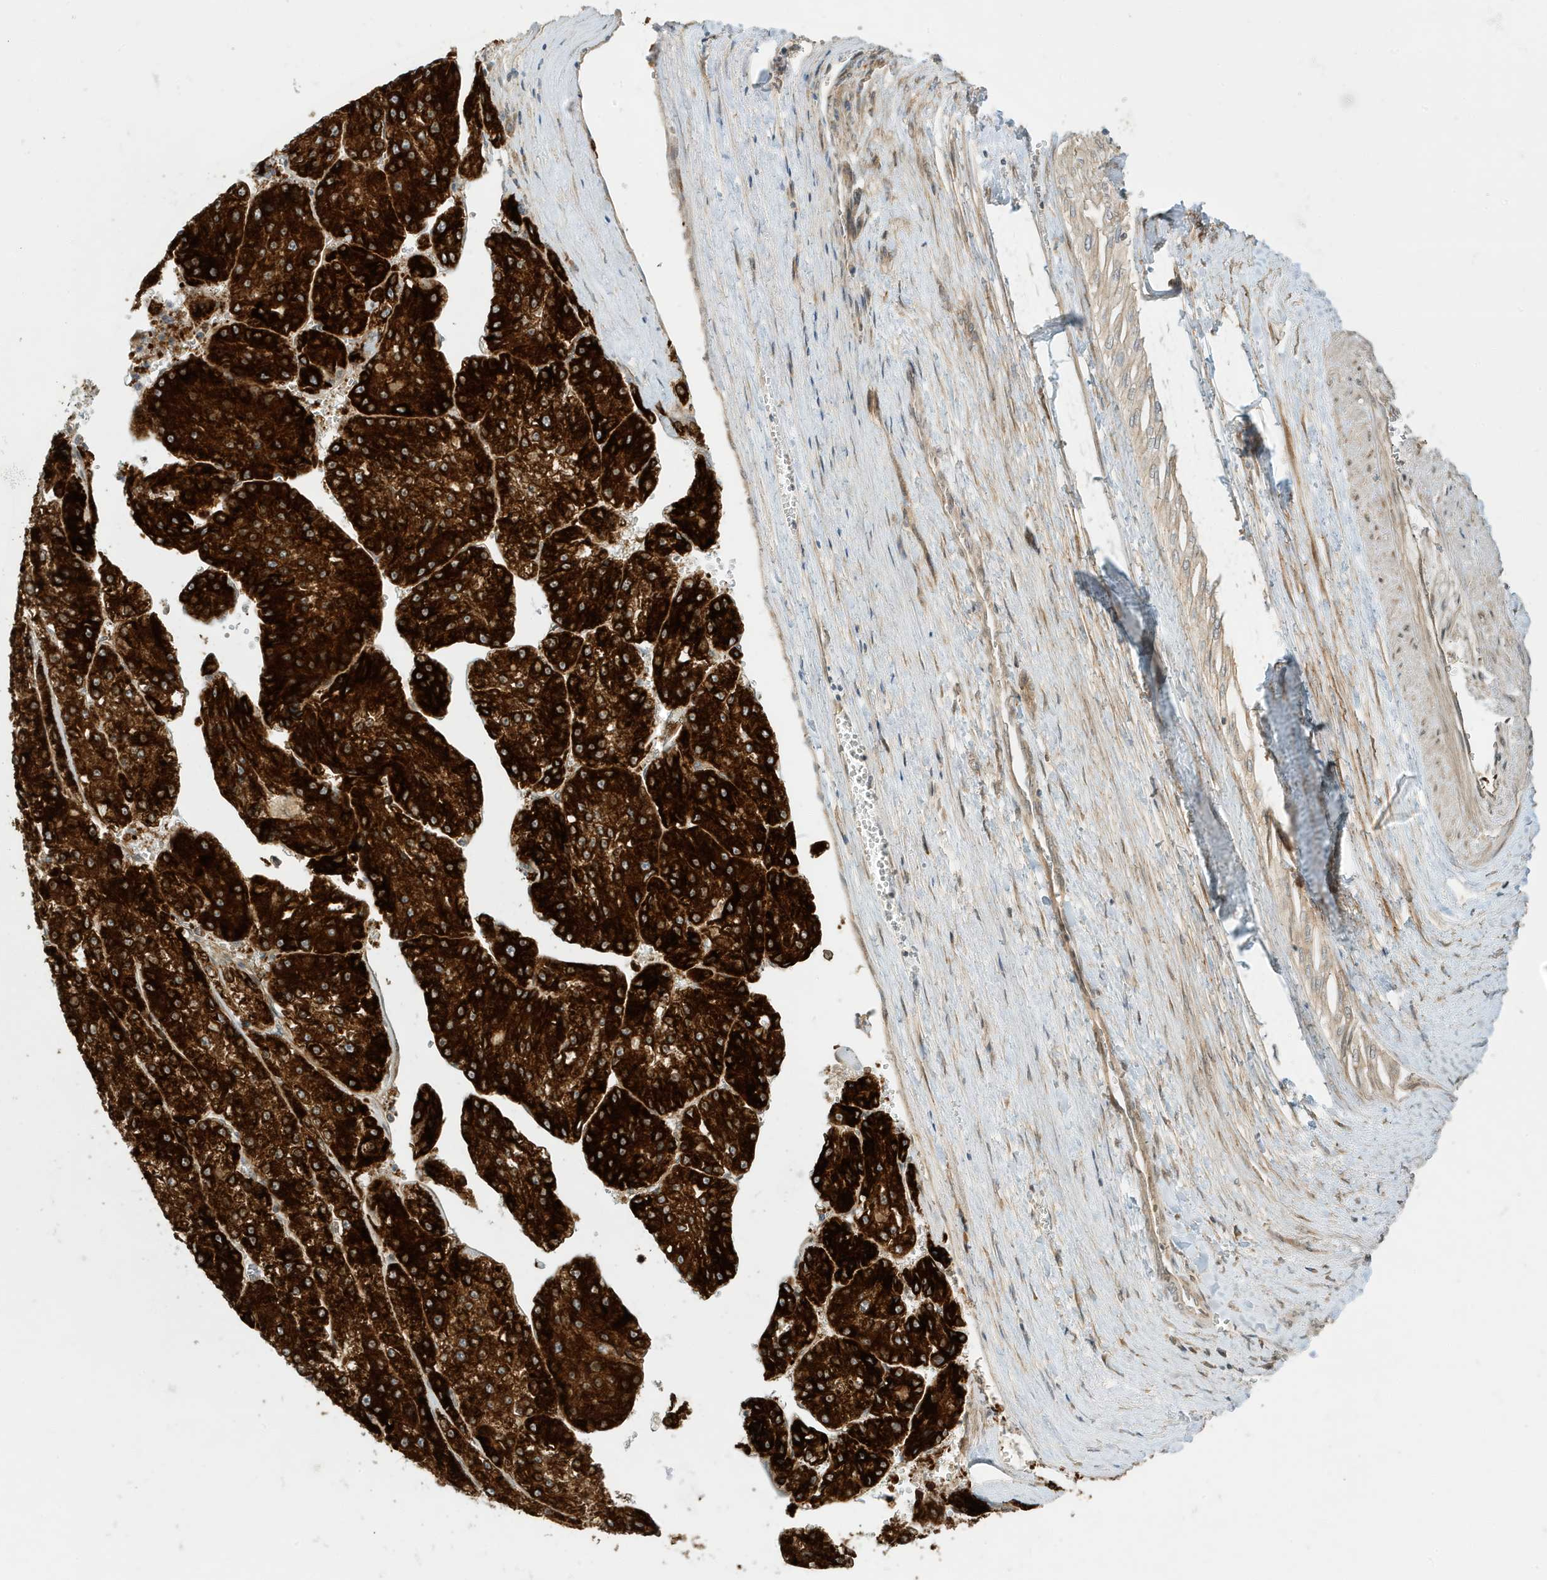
{"staining": {"intensity": "strong", "quantity": ">75%", "location": "cytoplasmic/membranous"}, "tissue": "liver cancer", "cell_type": "Tumor cells", "image_type": "cancer", "snomed": [{"axis": "morphology", "description": "Carcinoma, Hepatocellular, NOS"}, {"axis": "topography", "description": "Liver"}], "caption": "Liver cancer (hepatocellular carcinoma) stained with immunohistochemistry displays strong cytoplasmic/membranous staining in approximately >75% of tumor cells.", "gene": "SCARF2", "patient": {"sex": "female", "age": 73}}